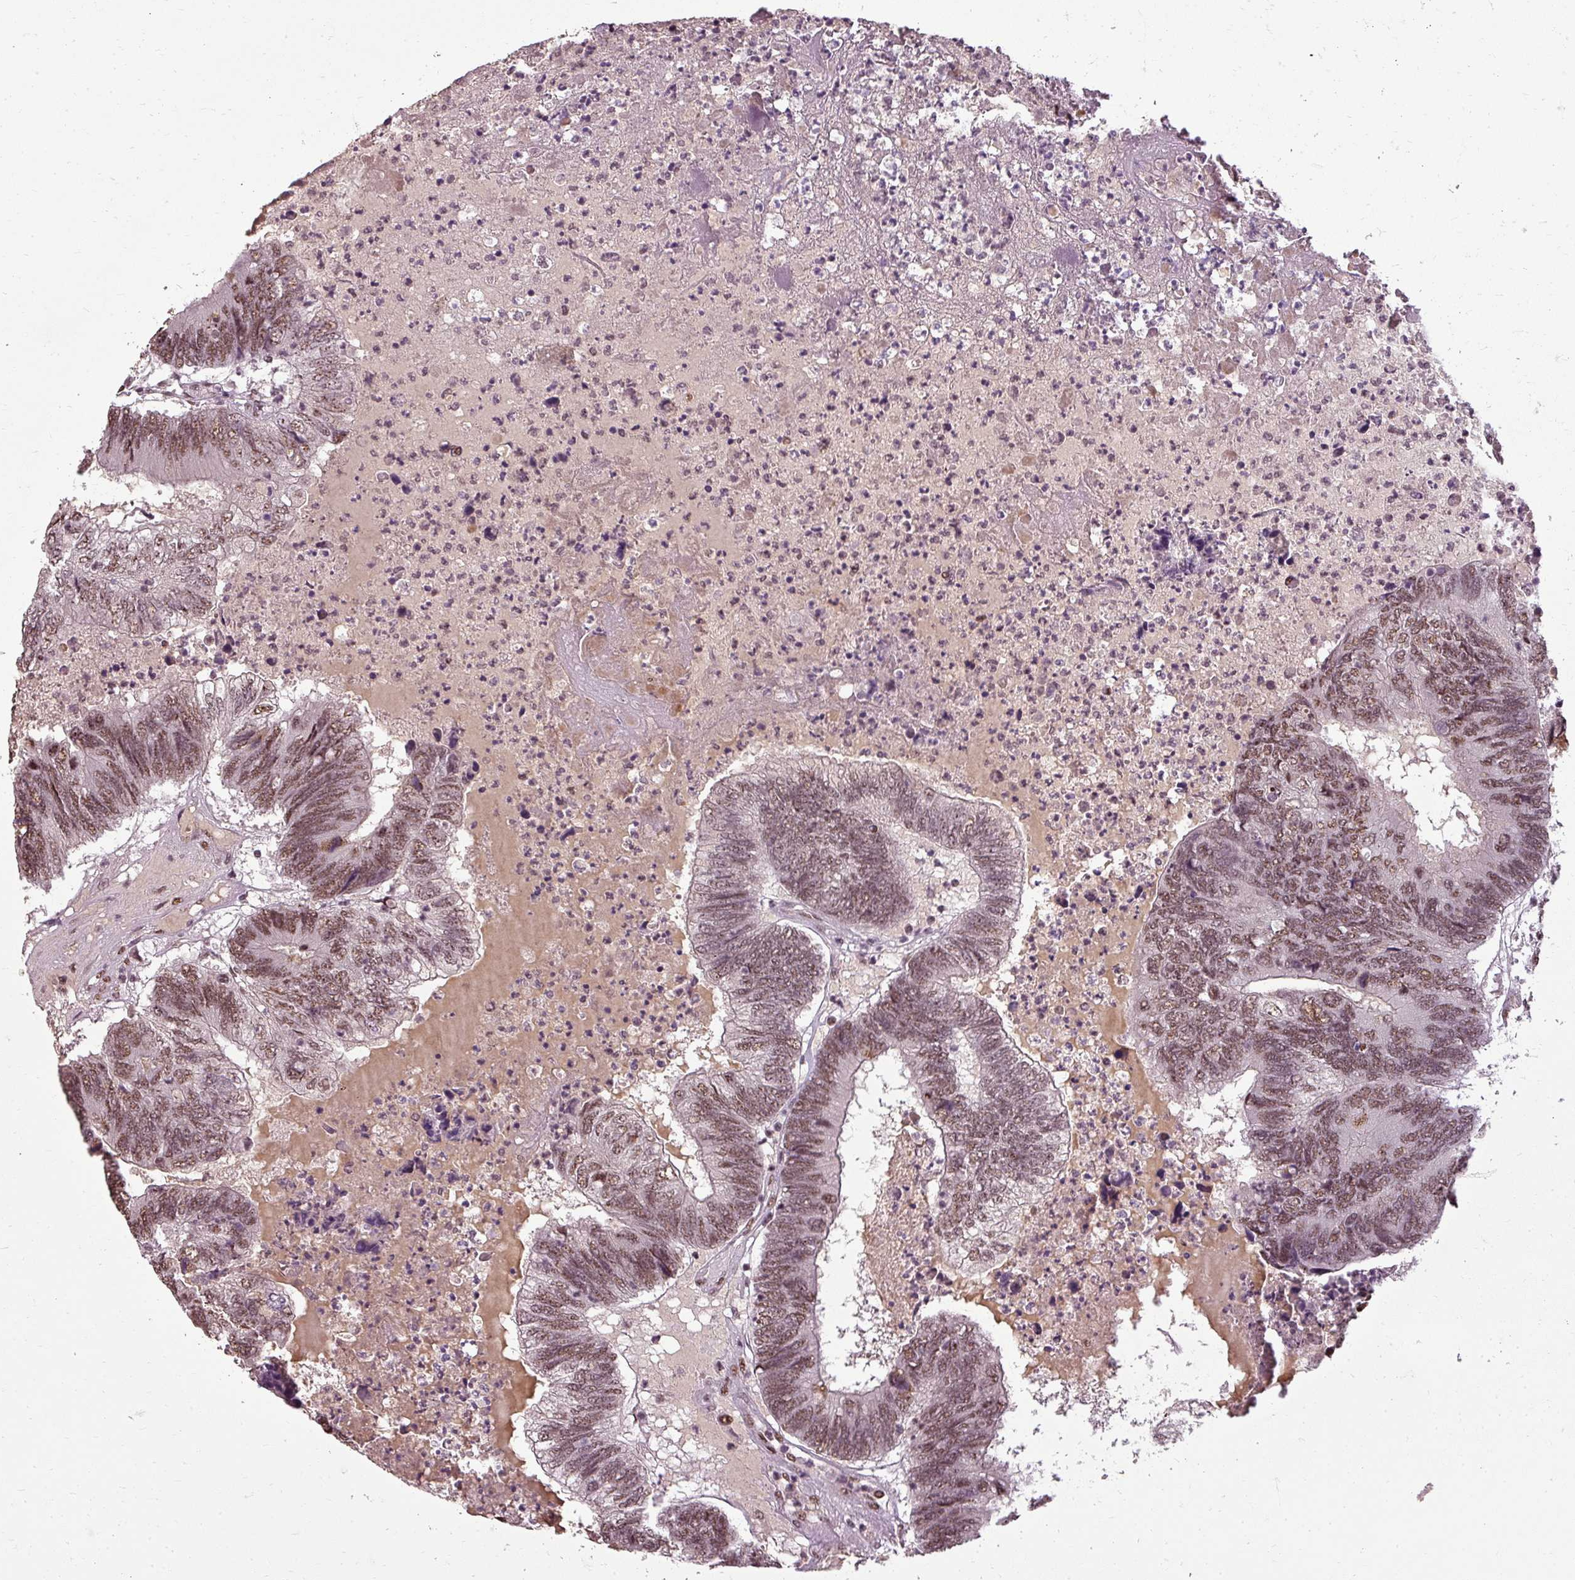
{"staining": {"intensity": "moderate", "quantity": ">75%", "location": "nuclear"}, "tissue": "colorectal cancer", "cell_type": "Tumor cells", "image_type": "cancer", "snomed": [{"axis": "morphology", "description": "Adenocarcinoma, NOS"}, {"axis": "topography", "description": "Colon"}], "caption": "Immunohistochemical staining of colorectal cancer shows moderate nuclear protein positivity in approximately >75% of tumor cells. (DAB IHC, brown staining for protein, blue staining for nuclei).", "gene": "BCAS3", "patient": {"sex": "female", "age": 67}}